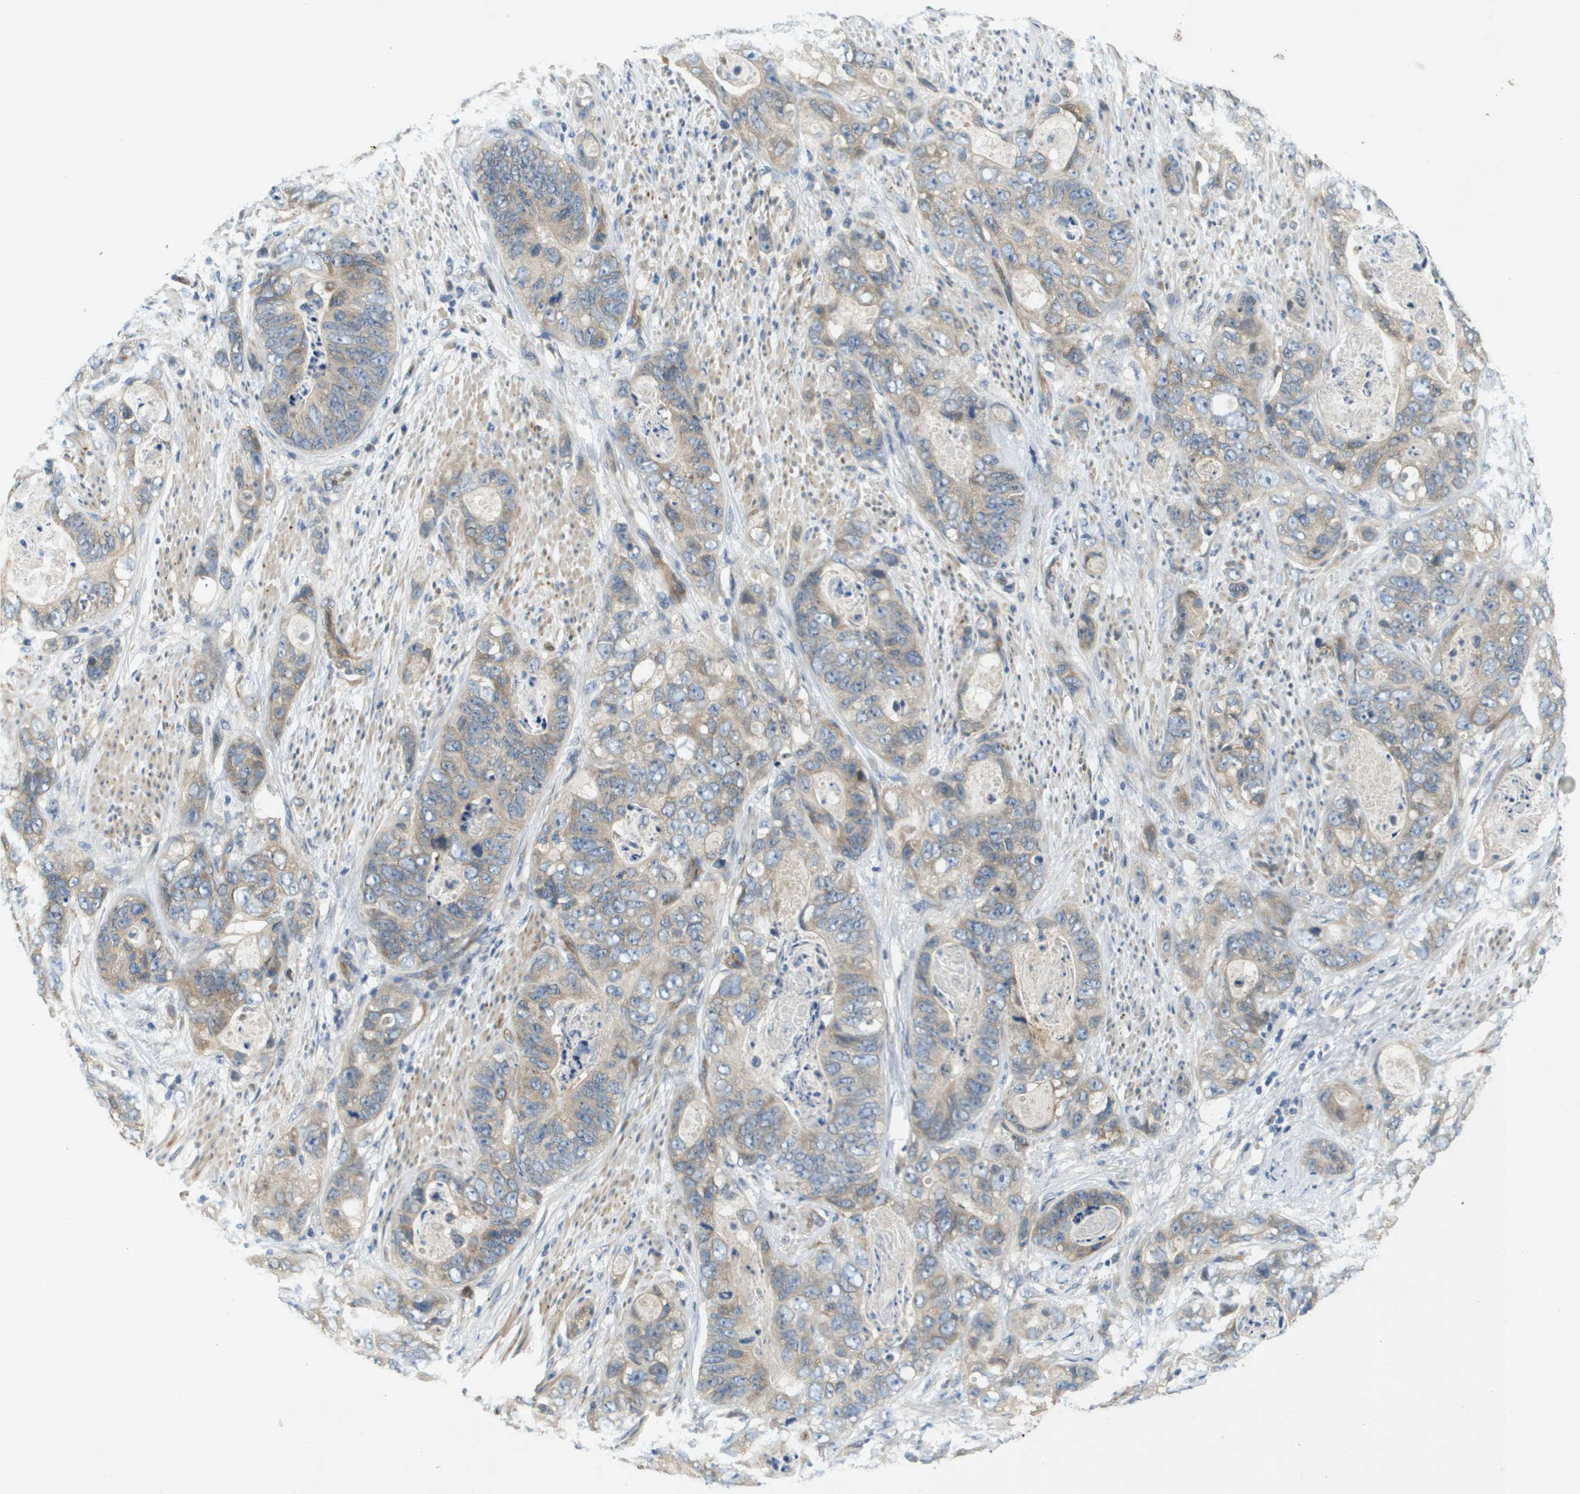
{"staining": {"intensity": "weak", "quantity": ">75%", "location": "cytoplasmic/membranous"}, "tissue": "stomach cancer", "cell_type": "Tumor cells", "image_type": "cancer", "snomed": [{"axis": "morphology", "description": "Adenocarcinoma, NOS"}, {"axis": "topography", "description": "Stomach"}], "caption": "About >75% of tumor cells in human stomach cancer (adenocarcinoma) exhibit weak cytoplasmic/membranous protein positivity as visualized by brown immunohistochemical staining.", "gene": "PGAP3", "patient": {"sex": "female", "age": 89}}